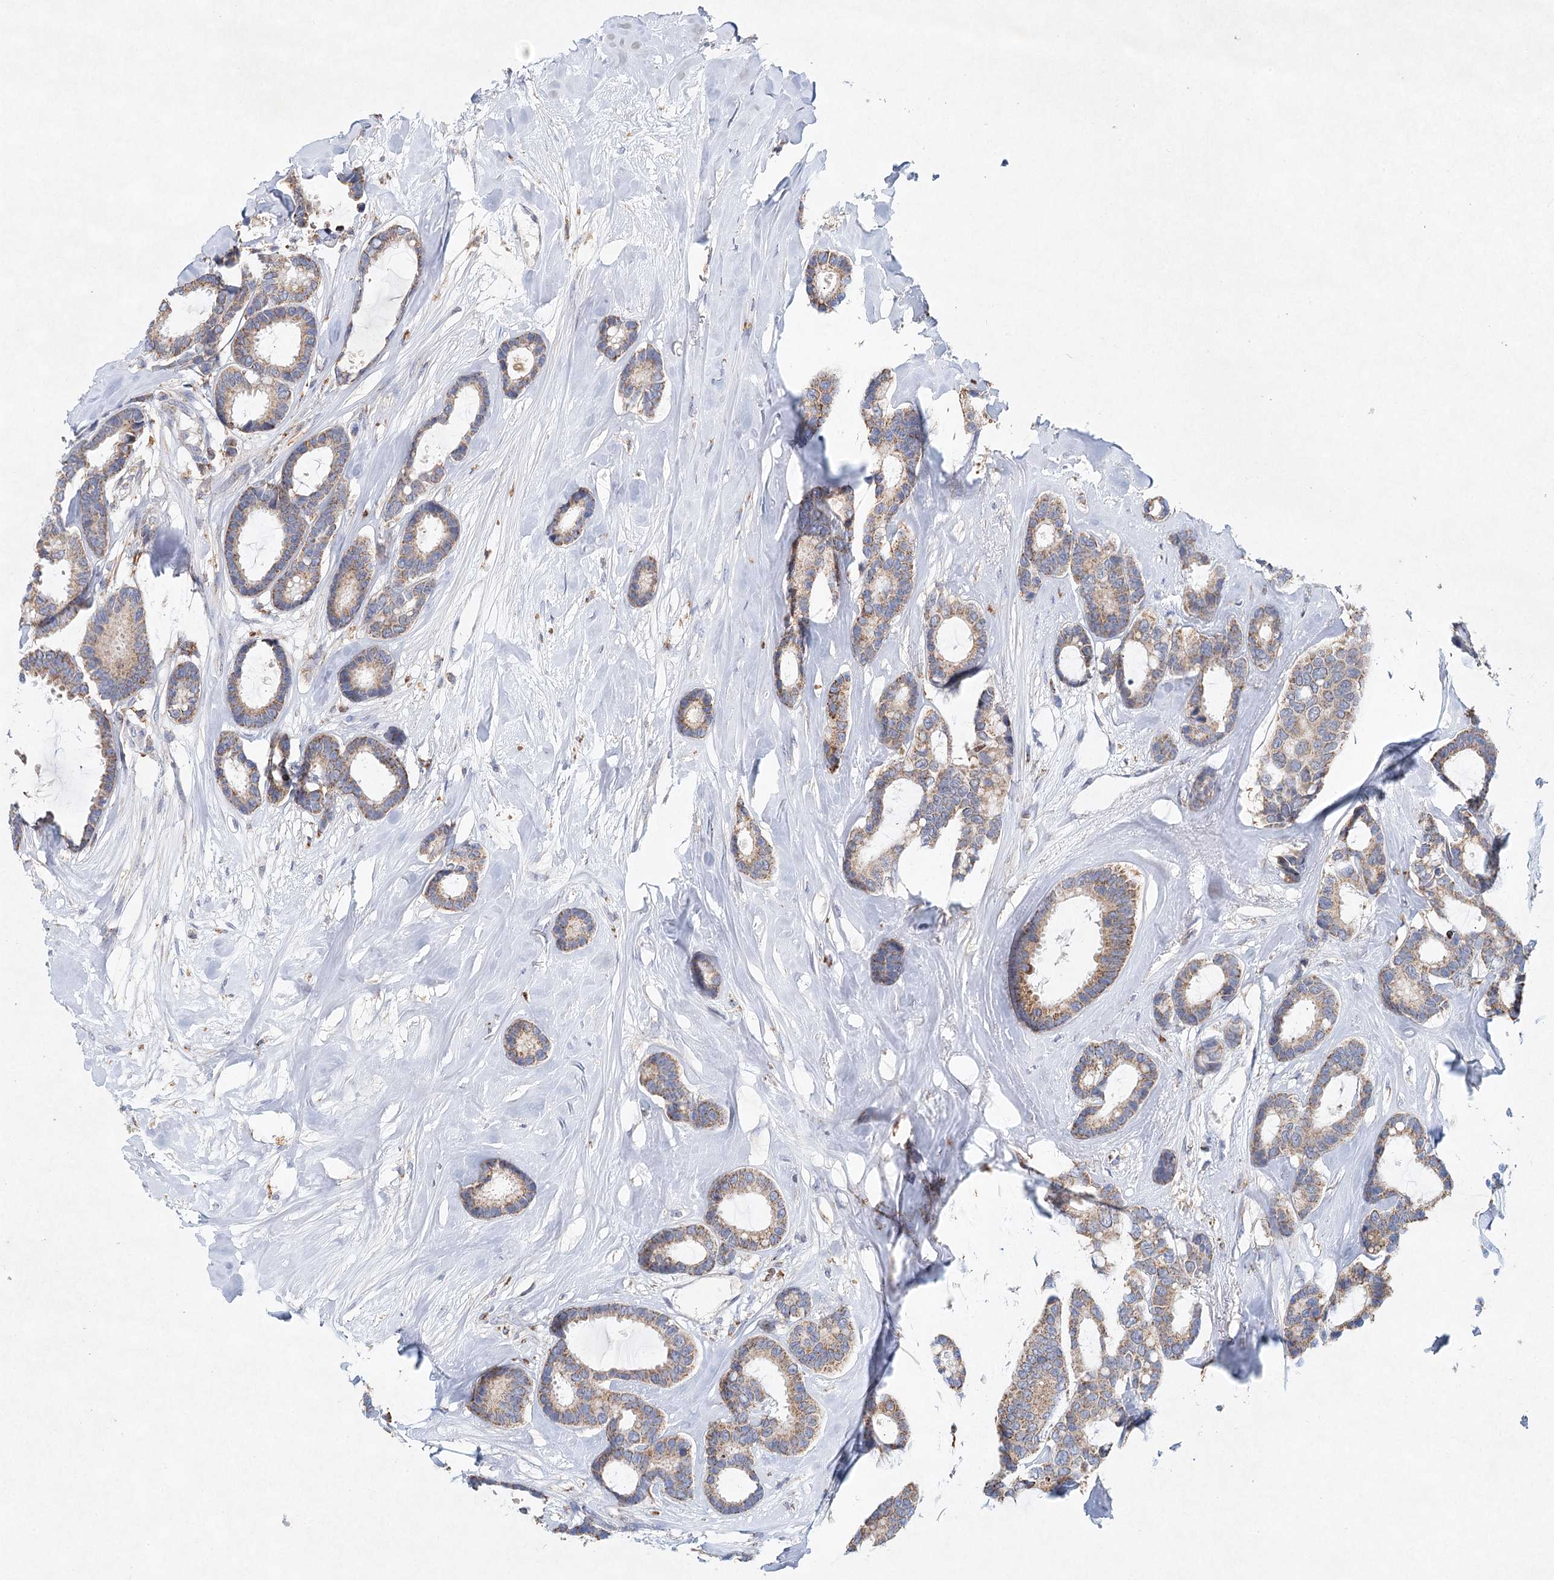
{"staining": {"intensity": "moderate", "quantity": ">75%", "location": "cytoplasmic/membranous"}, "tissue": "breast cancer", "cell_type": "Tumor cells", "image_type": "cancer", "snomed": [{"axis": "morphology", "description": "Duct carcinoma"}, {"axis": "topography", "description": "Breast"}], "caption": "Protein staining by immunohistochemistry demonstrates moderate cytoplasmic/membranous positivity in approximately >75% of tumor cells in breast cancer (invasive ductal carcinoma). The protein of interest is shown in brown color, while the nuclei are stained blue.", "gene": "XPO6", "patient": {"sex": "female", "age": 87}}